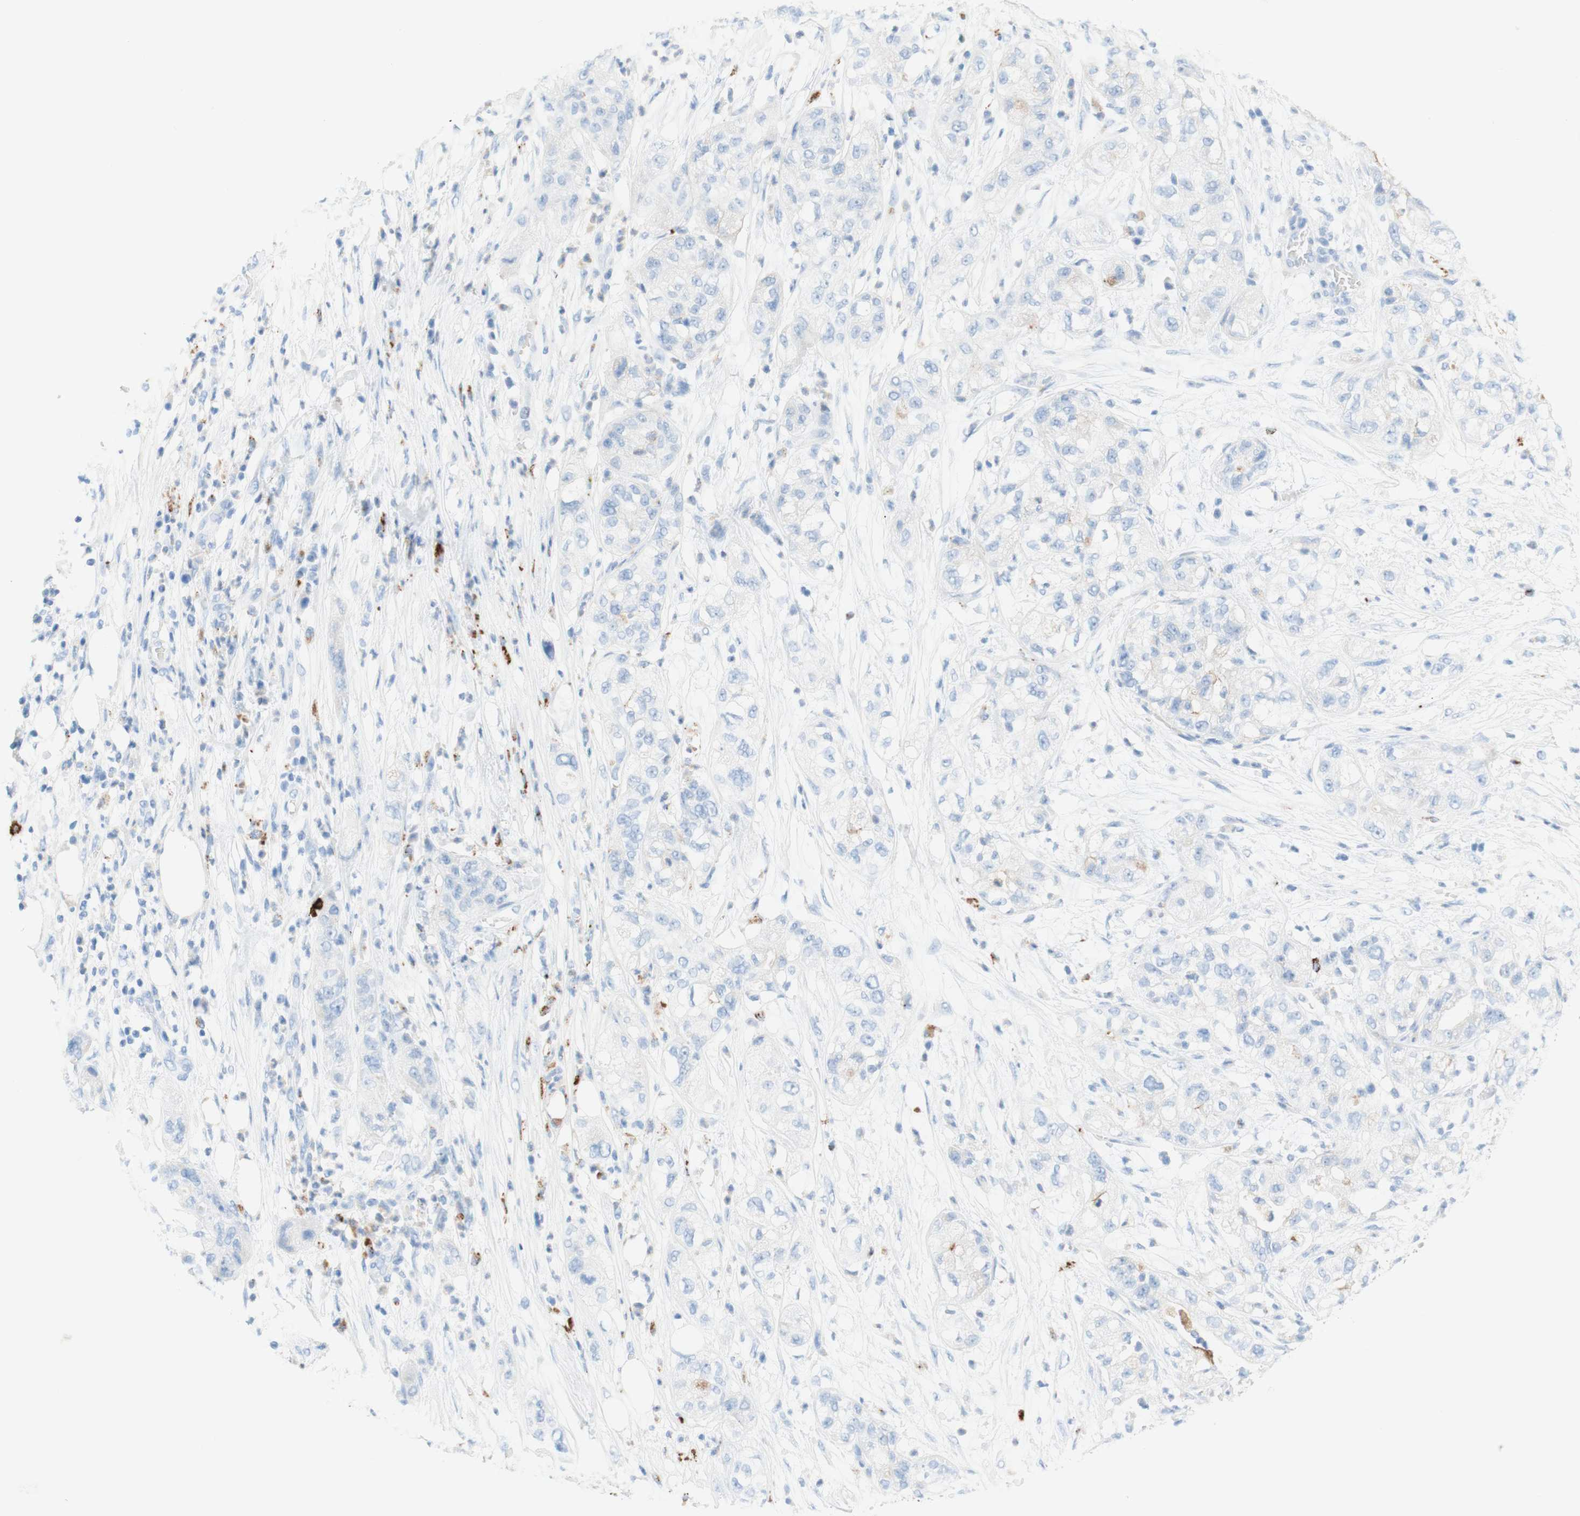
{"staining": {"intensity": "negative", "quantity": "none", "location": "none"}, "tissue": "pancreatic cancer", "cell_type": "Tumor cells", "image_type": "cancer", "snomed": [{"axis": "morphology", "description": "Adenocarcinoma, NOS"}, {"axis": "topography", "description": "Pancreas"}], "caption": "The micrograph displays no significant expression in tumor cells of pancreatic cancer (adenocarcinoma).", "gene": "CEACAM1", "patient": {"sex": "female", "age": 78}}